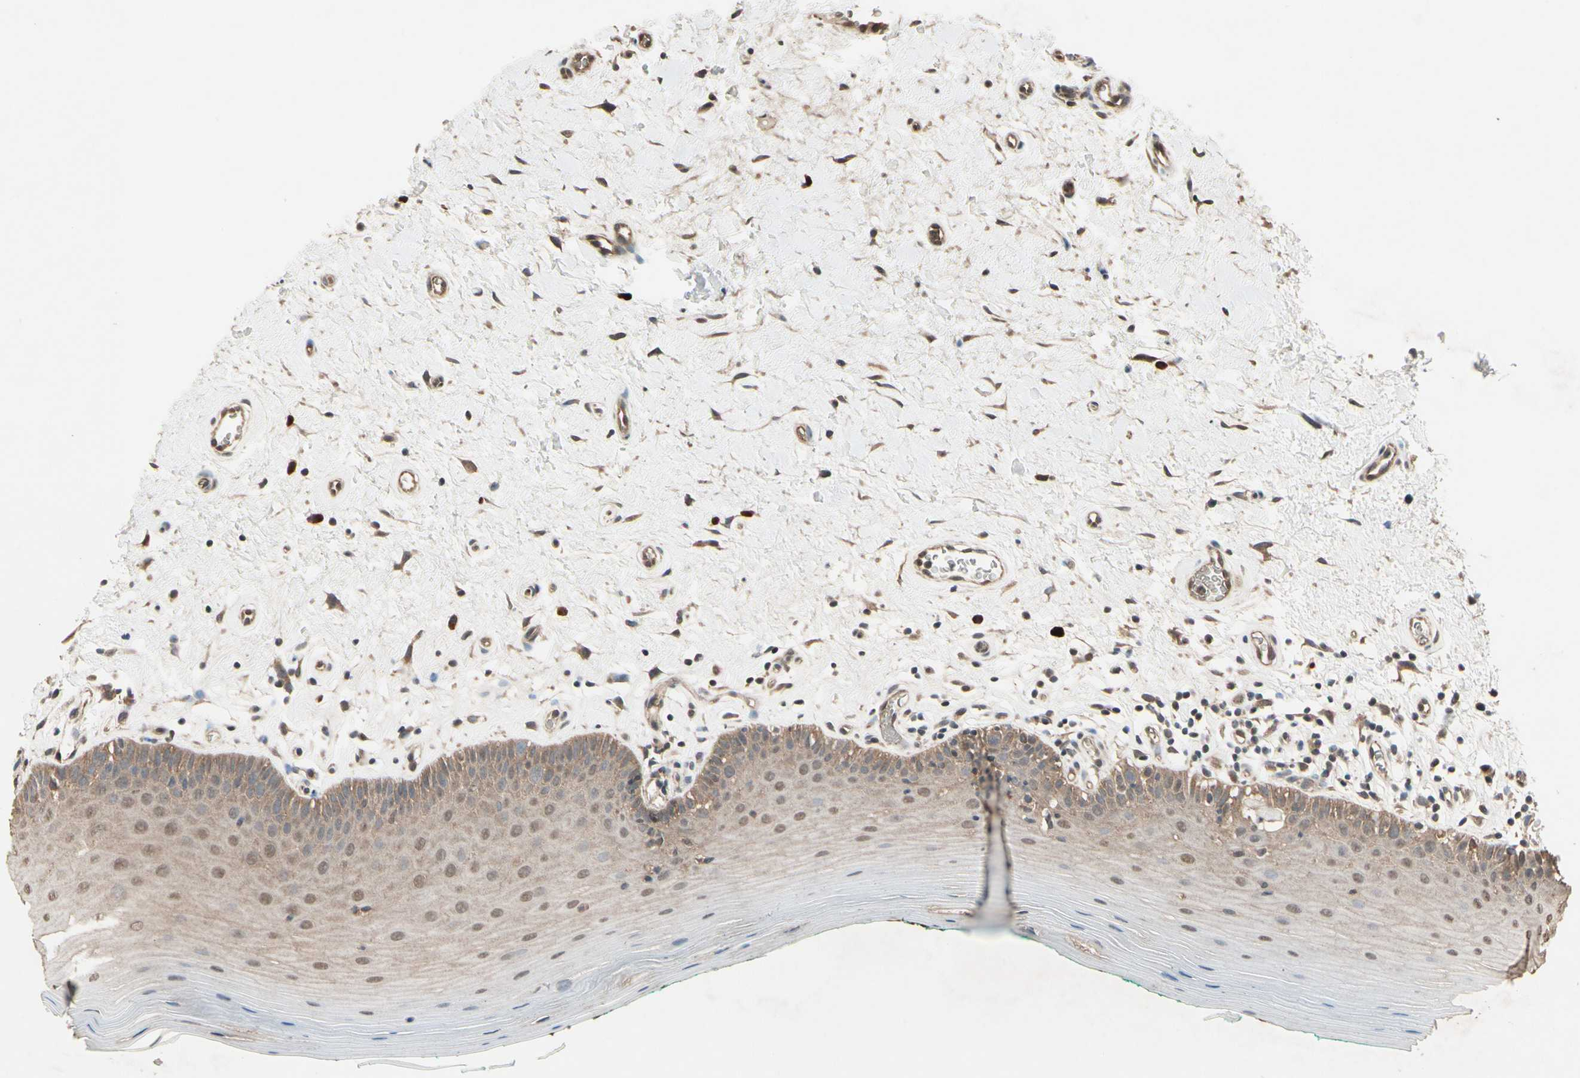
{"staining": {"intensity": "moderate", "quantity": ">75%", "location": "cytoplasmic/membranous,nuclear"}, "tissue": "oral mucosa", "cell_type": "Squamous epithelial cells", "image_type": "normal", "snomed": [{"axis": "morphology", "description": "Normal tissue, NOS"}, {"axis": "topography", "description": "Skeletal muscle"}, {"axis": "topography", "description": "Oral tissue"}], "caption": "Immunohistochemical staining of normal human oral mucosa displays medium levels of moderate cytoplasmic/membranous,nuclear staining in about >75% of squamous epithelial cells. Immunohistochemistry (ihc) stains the protein of interest in brown and the nuclei are stained blue.", "gene": "PNPLA7", "patient": {"sex": "male", "age": 58}}